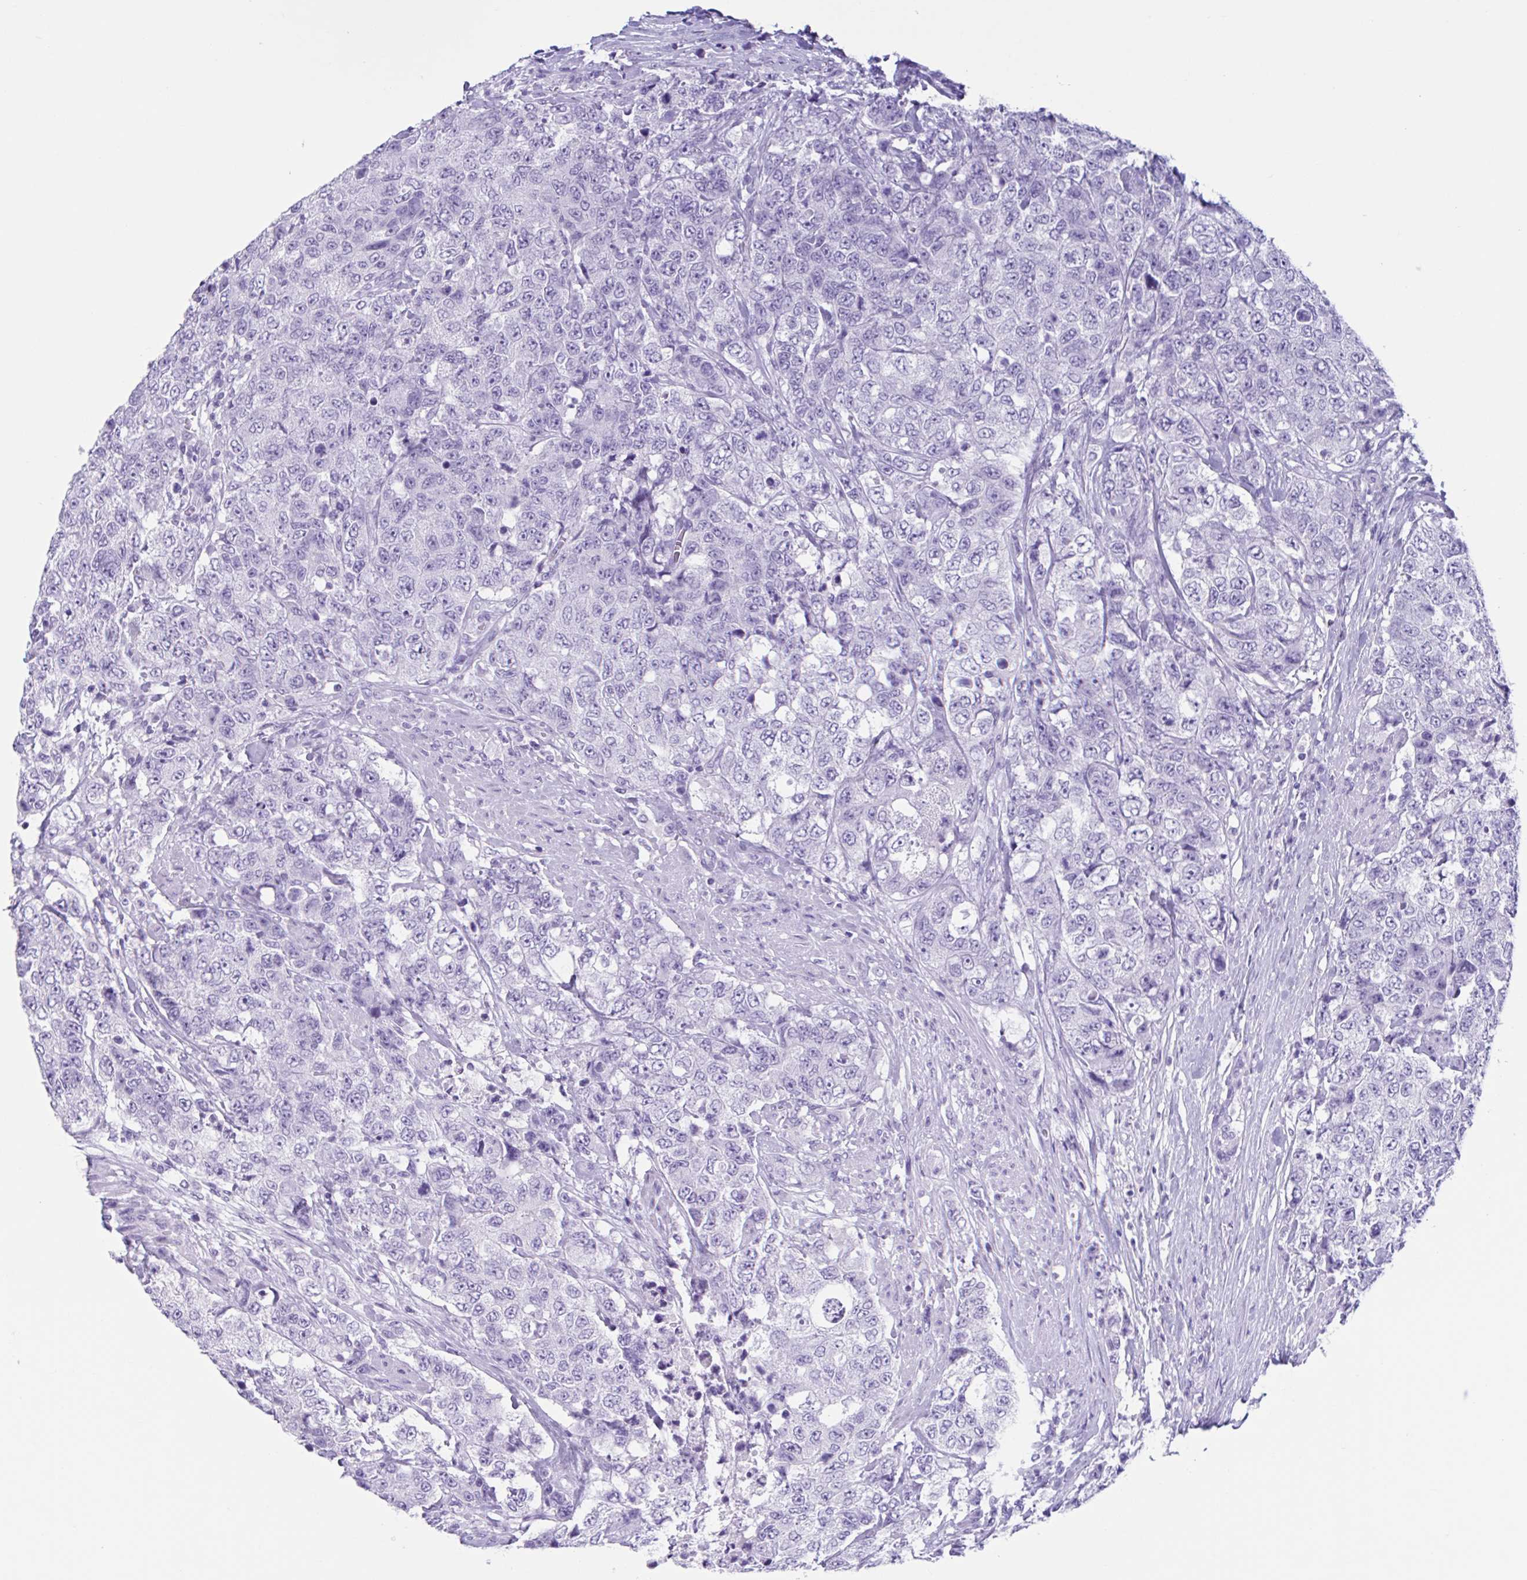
{"staining": {"intensity": "negative", "quantity": "none", "location": "none"}, "tissue": "urothelial cancer", "cell_type": "Tumor cells", "image_type": "cancer", "snomed": [{"axis": "morphology", "description": "Urothelial carcinoma, High grade"}, {"axis": "topography", "description": "Urinary bladder"}], "caption": "There is no significant staining in tumor cells of urothelial cancer. Nuclei are stained in blue.", "gene": "USP35", "patient": {"sex": "female", "age": 78}}